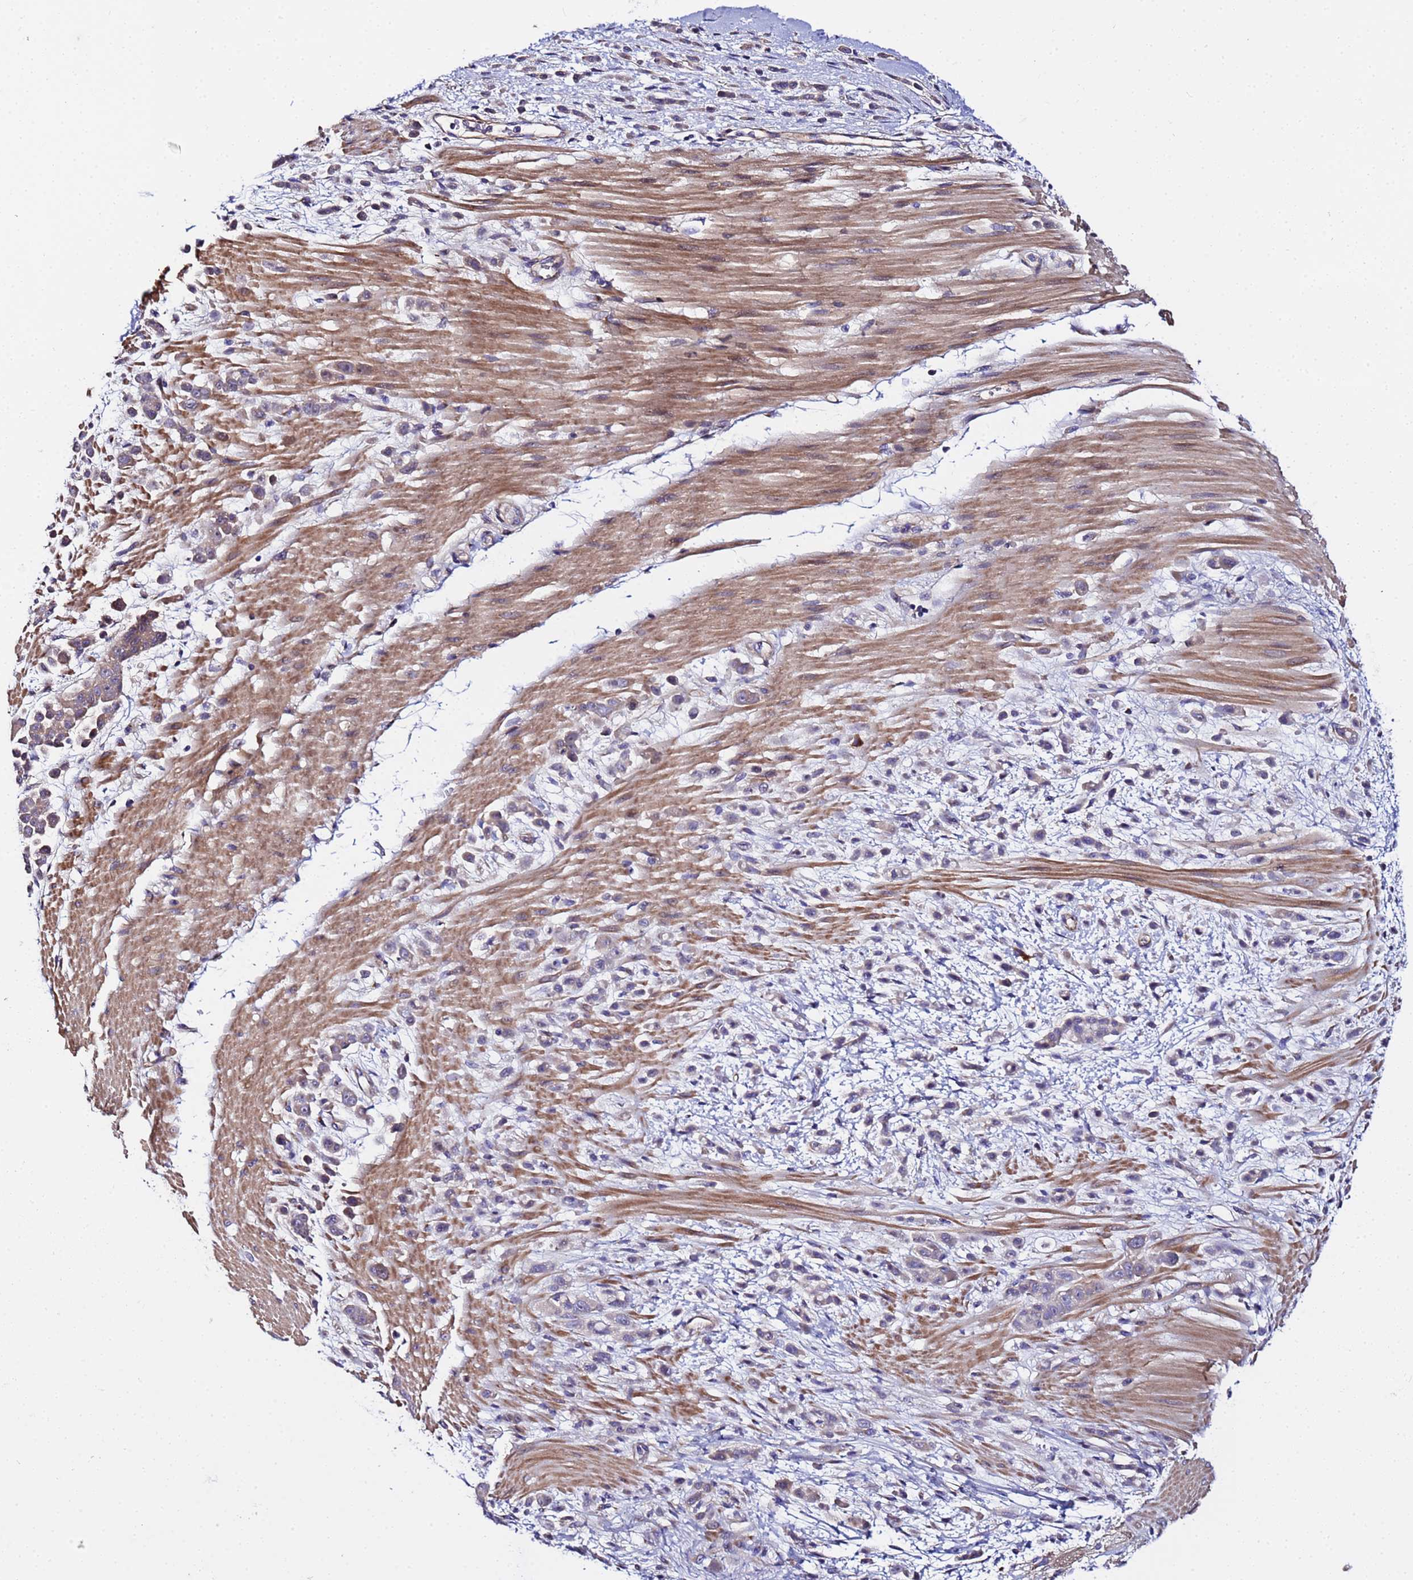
{"staining": {"intensity": "weak", "quantity": "25%-75%", "location": "cytoplasmic/membranous"}, "tissue": "pancreatic cancer", "cell_type": "Tumor cells", "image_type": "cancer", "snomed": [{"axis": "morphology", "description": "Normal tissue, NOS"}, {"axis": "morphology", "description": "Adenocarcinoma, NOS"}, {"axis": "topography", "description": "Pancreas"}], "caption": "Pancreatic cancer (adenocarcinoma) was stained to show a protein in brown. There is low levels of weak cytoplasmic/membranous expression in about 25%-75% of tumor cells.", "gene": "JRKL", "patient": {"sex": "female", "age": 64}}